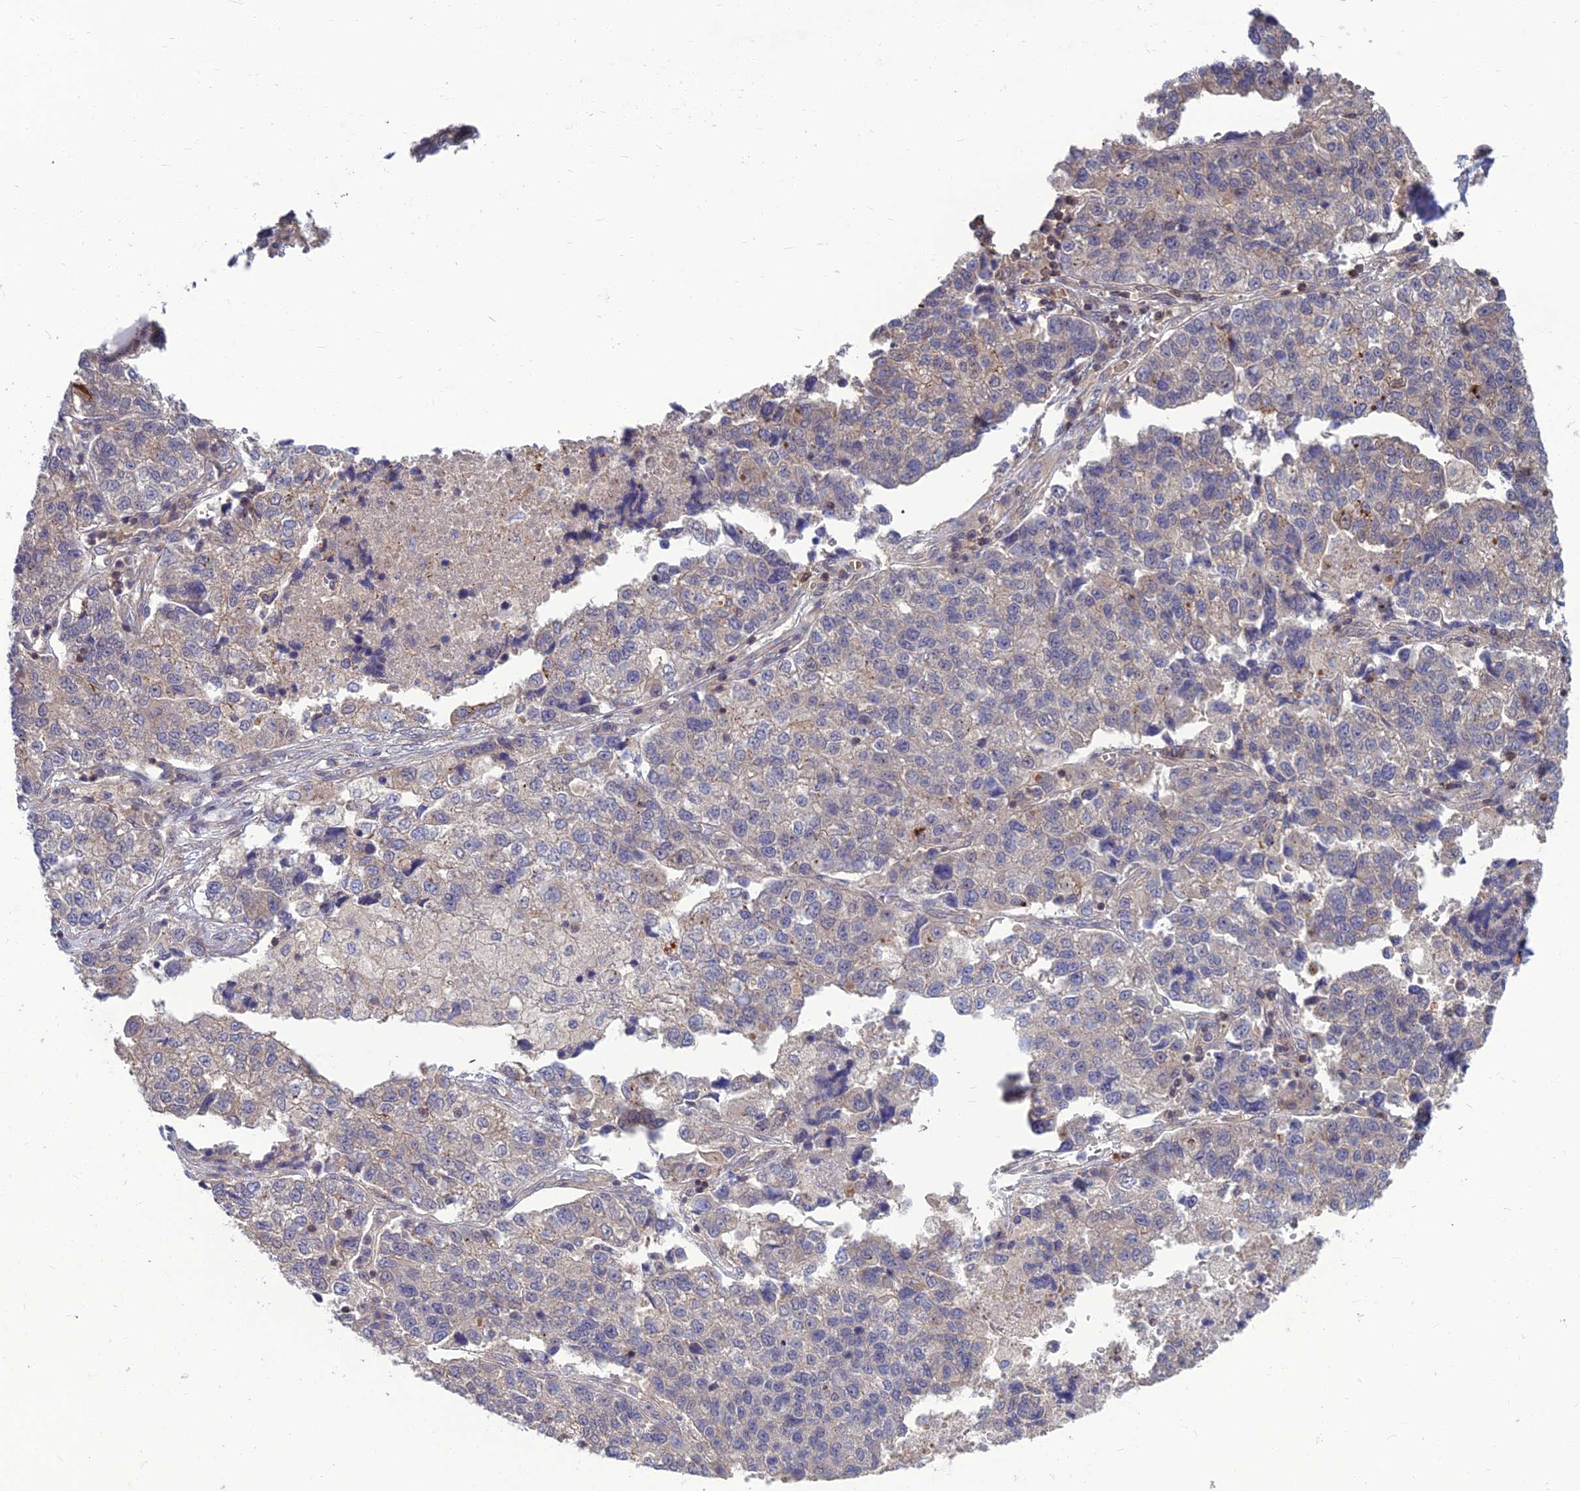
{"staining": {"intensity": "weak", "quantity": "<25%", "location": "cytoplasmic/membranous"}, "tissue": "lung cancer", "cell_type": "Tumor cells", "image_type": "cancer", "snomed": [{"axis": "morphology", "description": "Adenocarcinoma, NOS"}, {"axis": "topography", "description": "Lung"}], "caption": "Human lung cancer (adenocarcinoma) stained for a protein using immunohistochemistry (IHC) exhibits no expression in tumor cells.", "gene": "OPA3", "patient": {"sex": "male", "age": 49}}